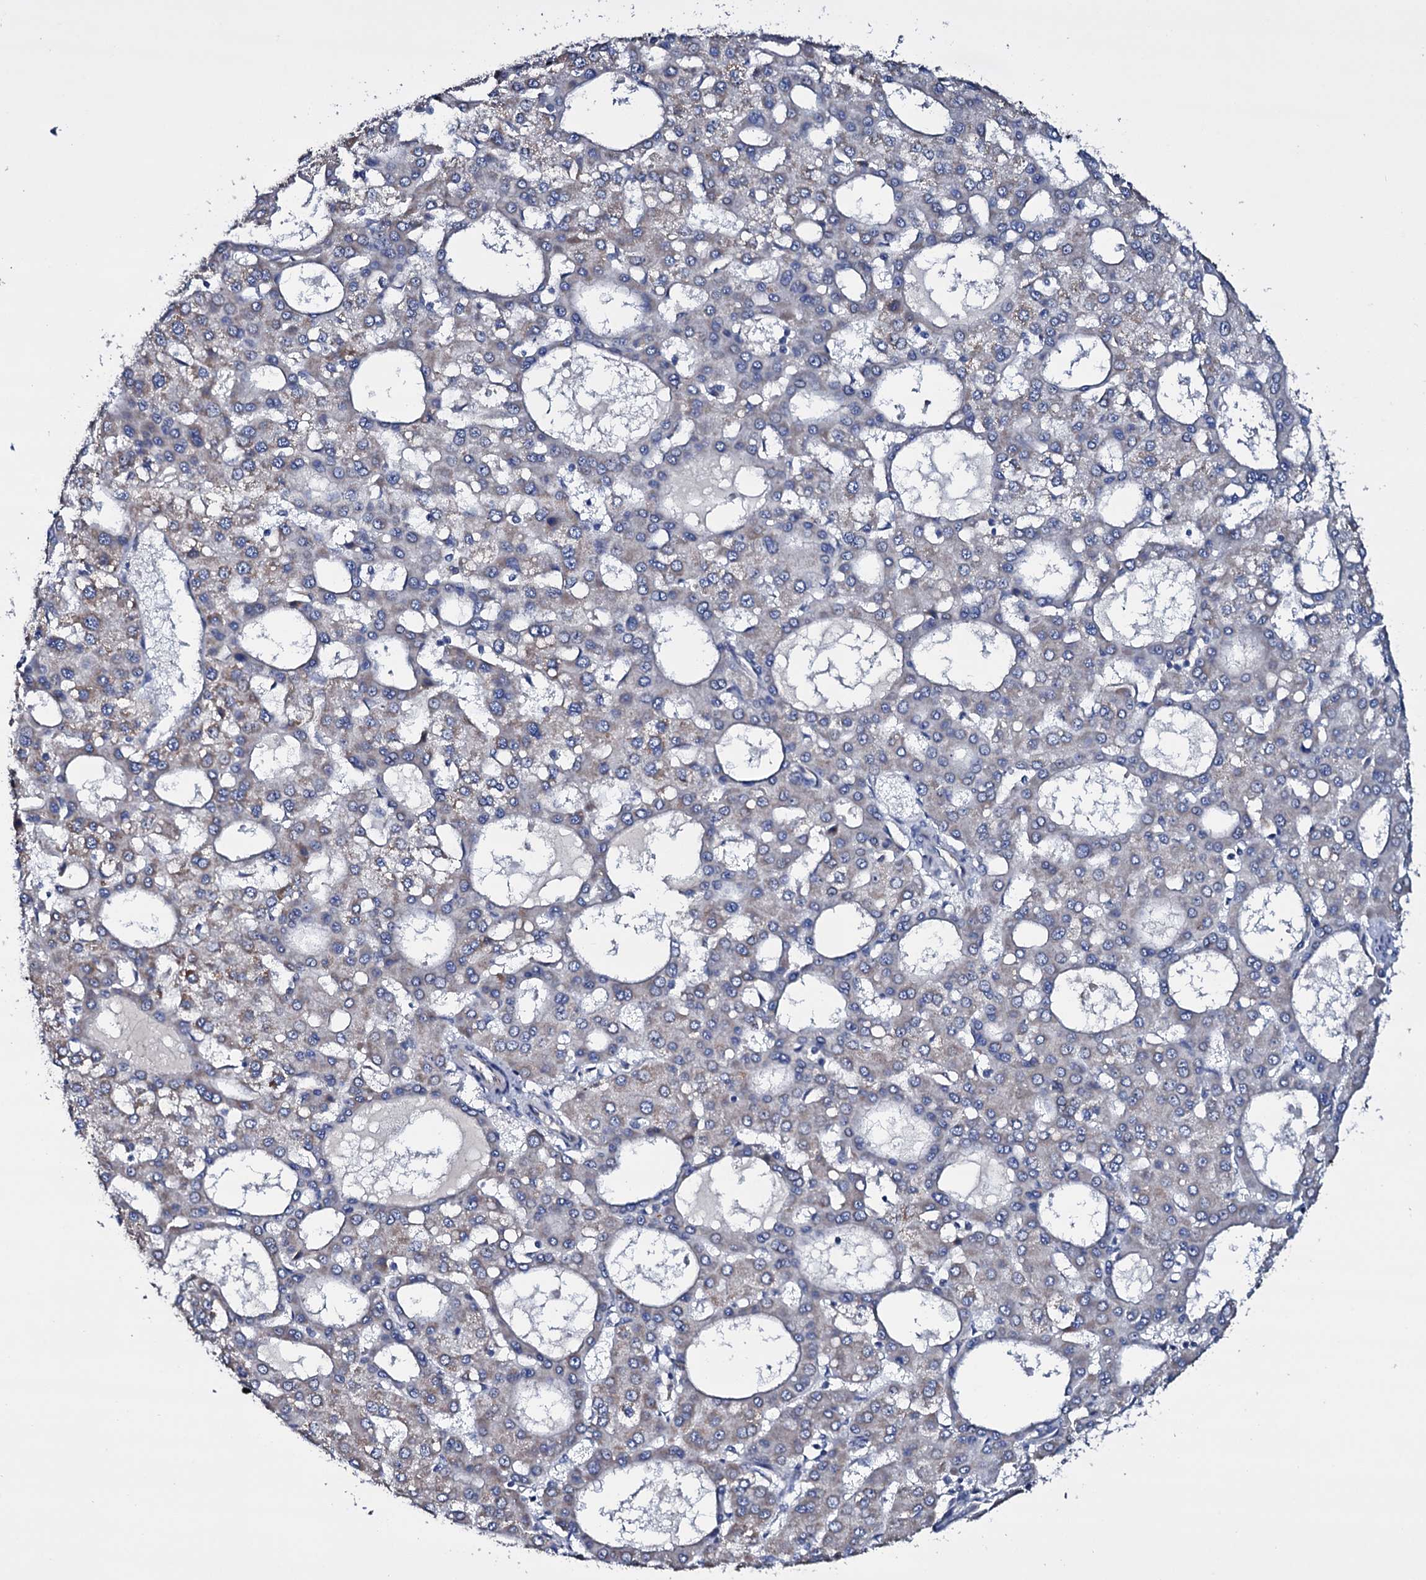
{"staining": {"intensity": "negative", "quantity": "none", "location": "none"}, "tissue": "liver cancer", "cell_type": "Tumor cells", "image_type": "cancer", "snomed": [{"axis": "morphology", "description": "Carcinoma, Hepatocellular, NOS"}, {"axis": "topography", "description": "Liver"}], "caption": "There is no significant staining in tumor cells of hepatocellular carcinoma (liver). (DAB IHC, high magnification).", "gene": "BCL2L14", "patient": {"sex": "male", "age": 47}}